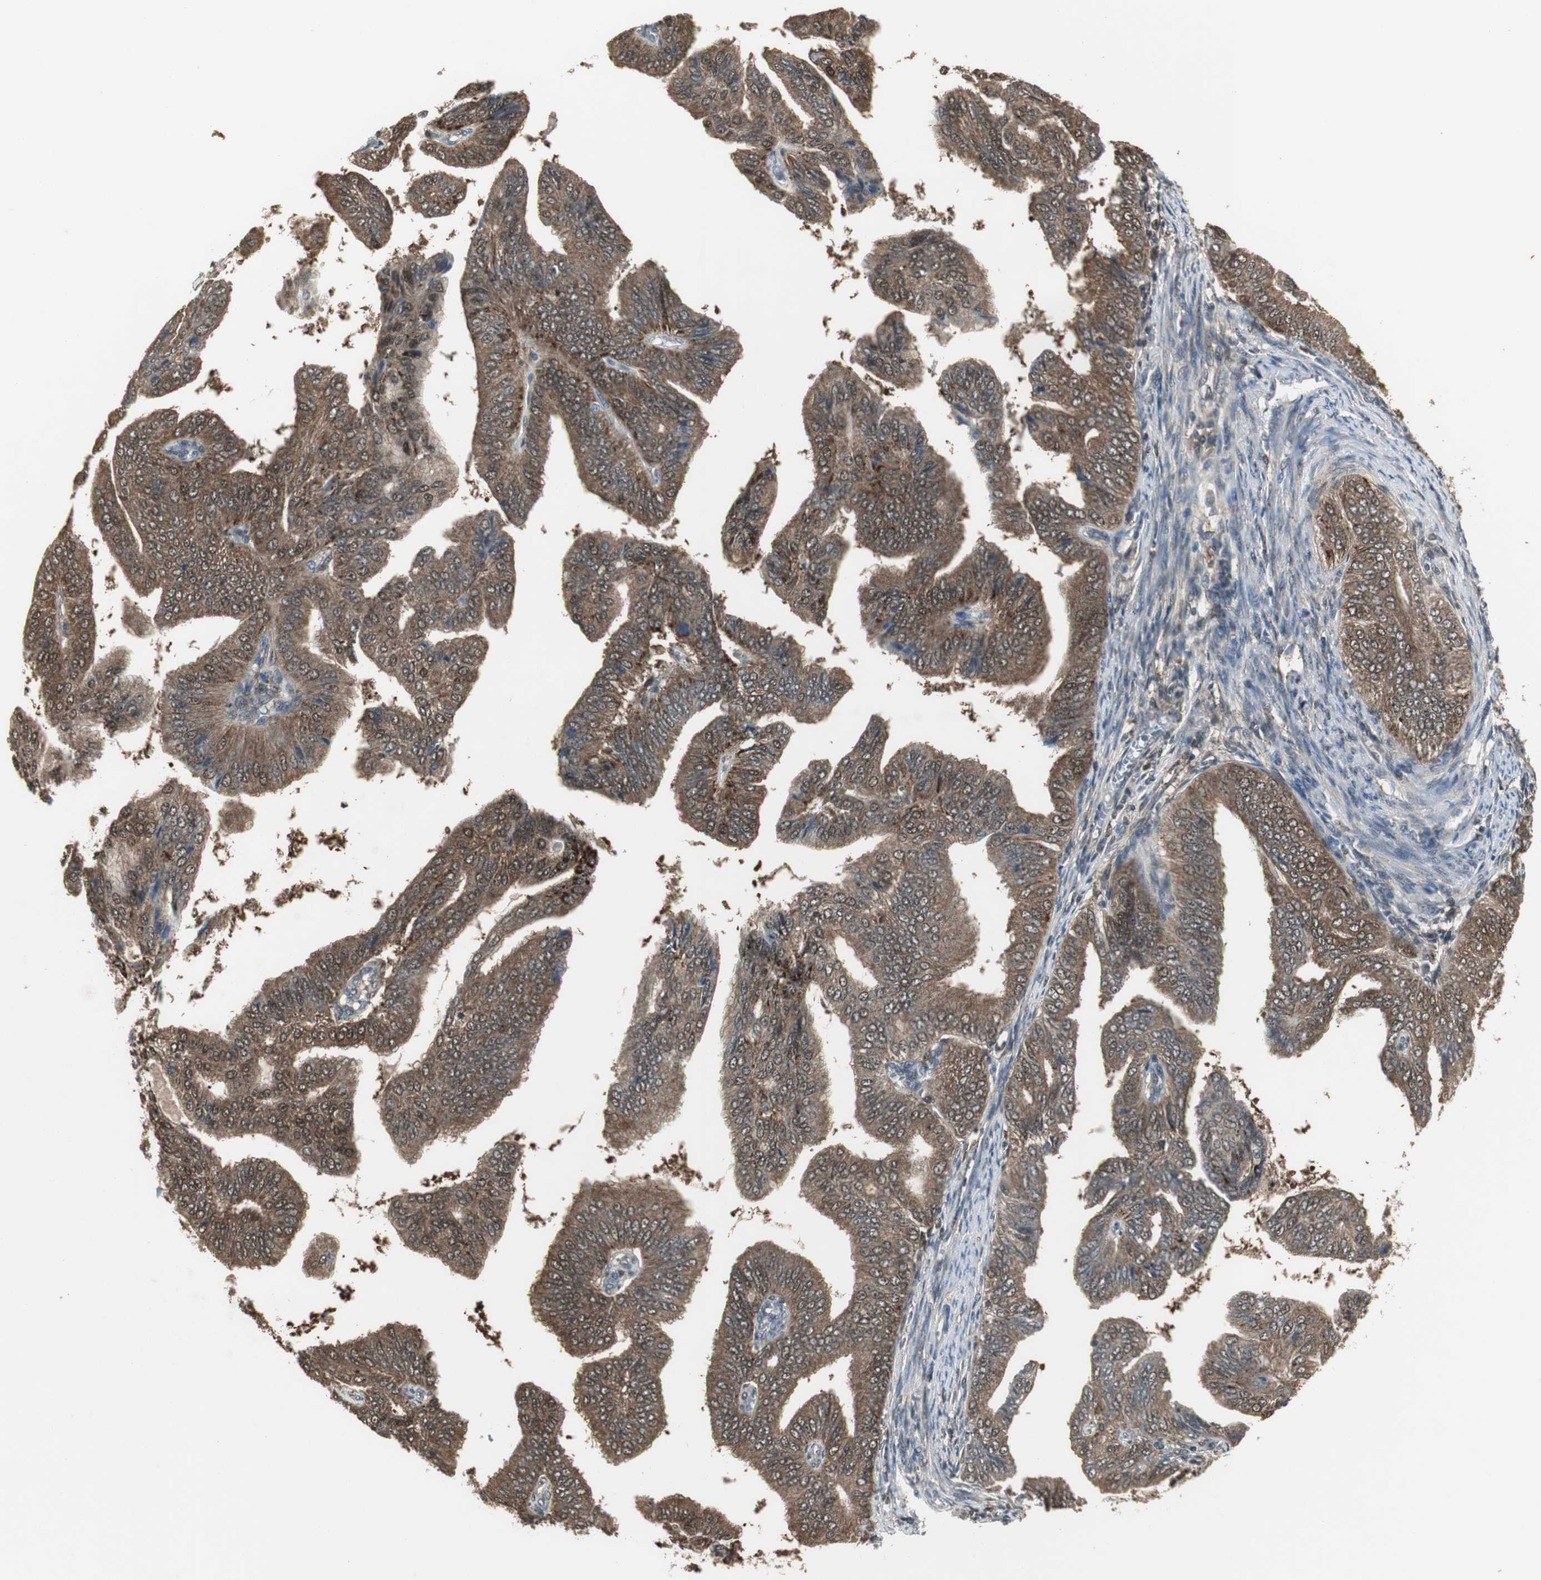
{"staining": {"intensity": "strong", "quantity": ">75%", "location": "cytoplasmic/membranous,nuclear"}, "tissue": "endometrial cancer", "cell_type": "Tumor cells", "image_type": "cancer", "snomed": [{"axis": "morphology", "description": "Adenocarcinoma, NOS"}, {"axis": "topography", "description": "Endometrium"}], "caption": "Immunohistochemical staining of adenocarcinoma (endometrial) demonstrates high levels of strong cytoplasmic/membranous and nuclear positivity in approximately >75% of tumor cells.", "gene": "PLIN3", "patient": {"sex": "female", "age": 58}}